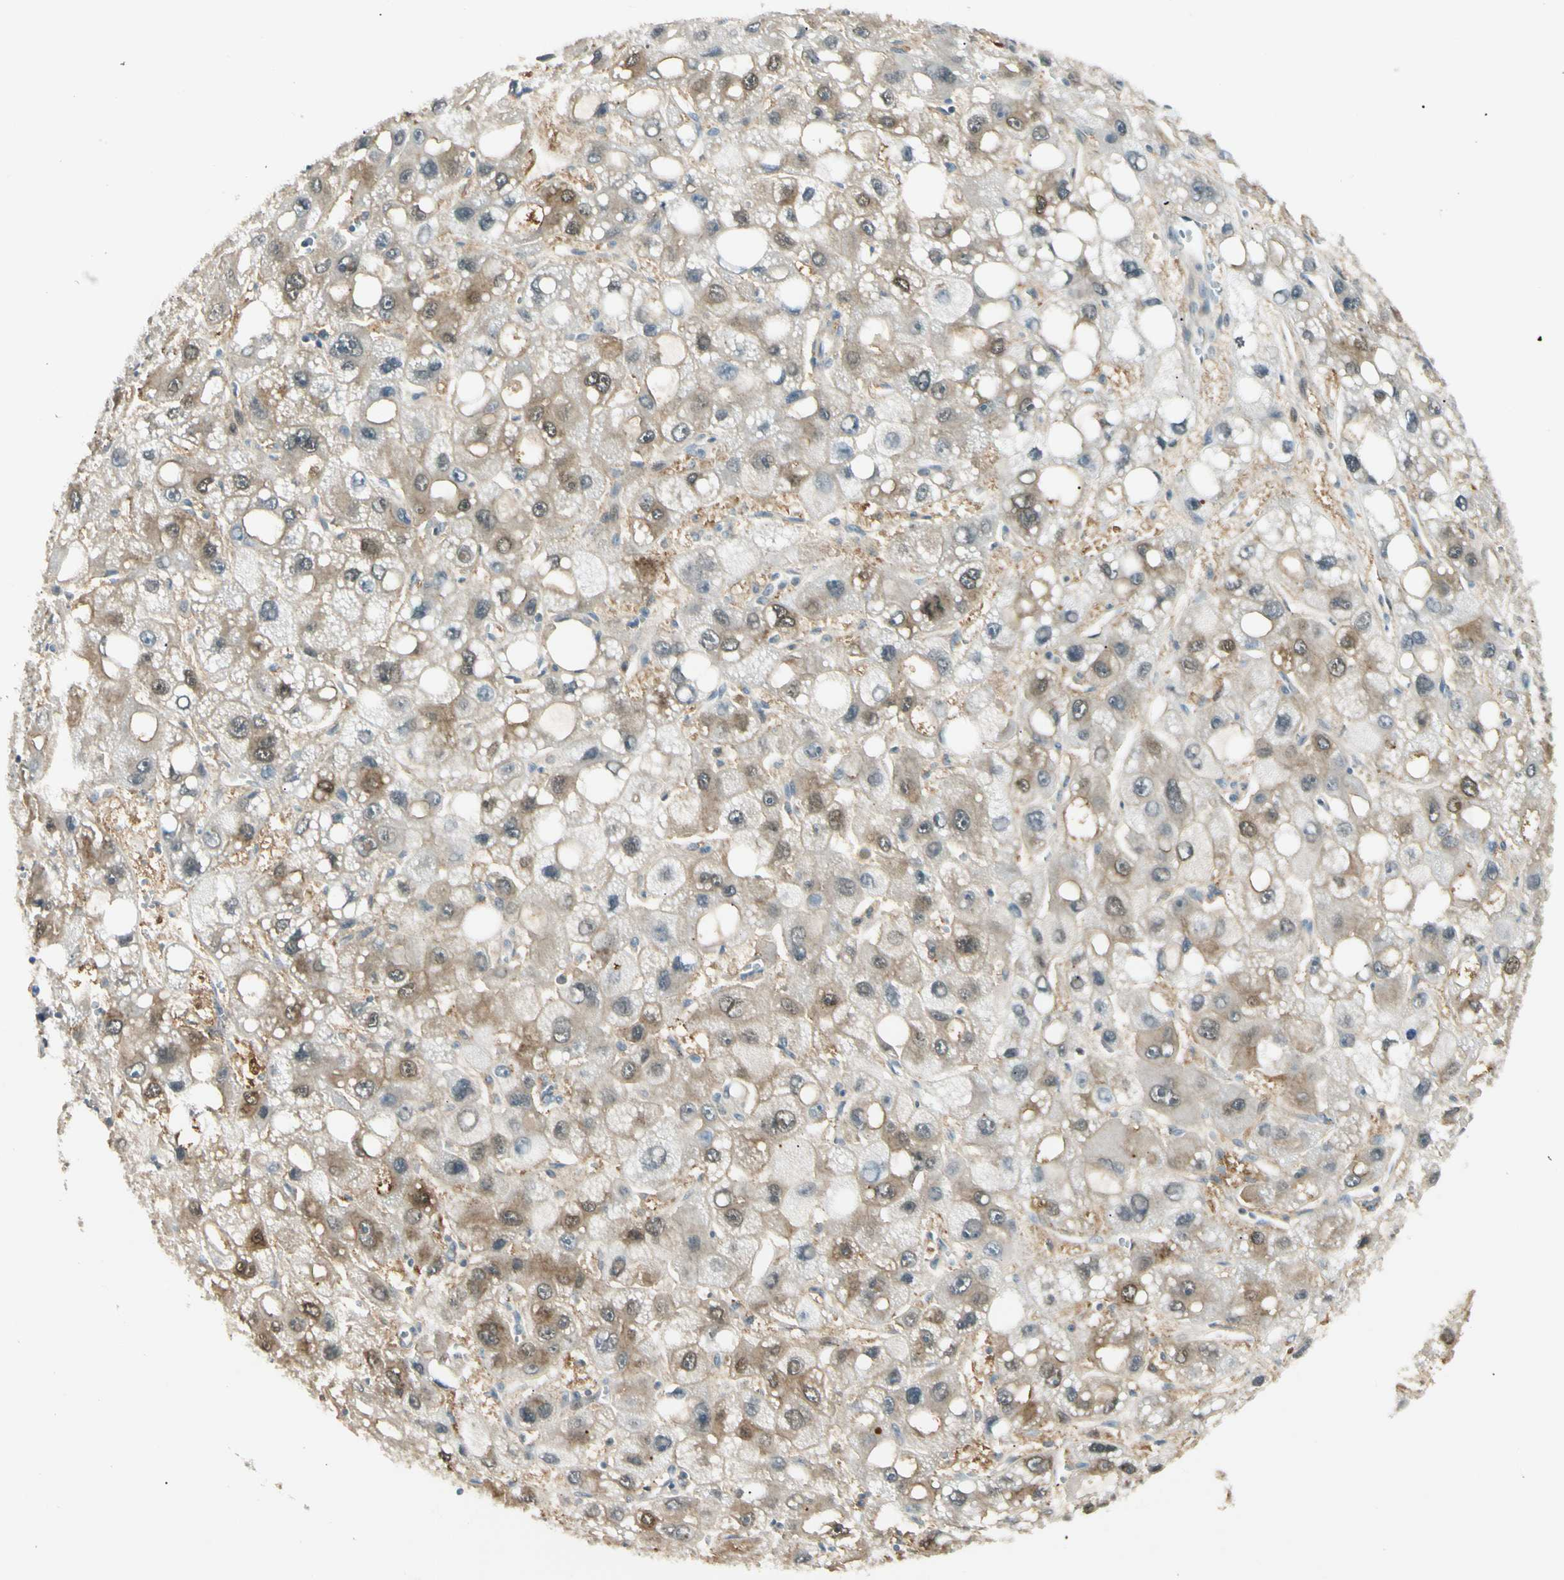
{"staining": {"intensity": "weak", "quantity": ">75%", "location": "cytoplasmic/membranous,nuclear"}, "tissue": "liver cancer", "cell_type": "Tumor cells", "image_type": "cancer", "snomed": [{"axis": "morphology", "description": "Carcinoma, Hepatocellular, NOS"}, {"axis": "topography", "description": "Liver"}], "caption": "IHC histopathology image of neoplastic tissue: liver cancer stained using immunohistochemistry shows low levels of weak protein expression localized specifically in the cytoplasmic/membranous and nuclear of tumor cells, appearing as a cytoplasmic/membranous and nuclear brown color.", "gene": "P3H2", "patient": {"sex": "male", "age": 55}}